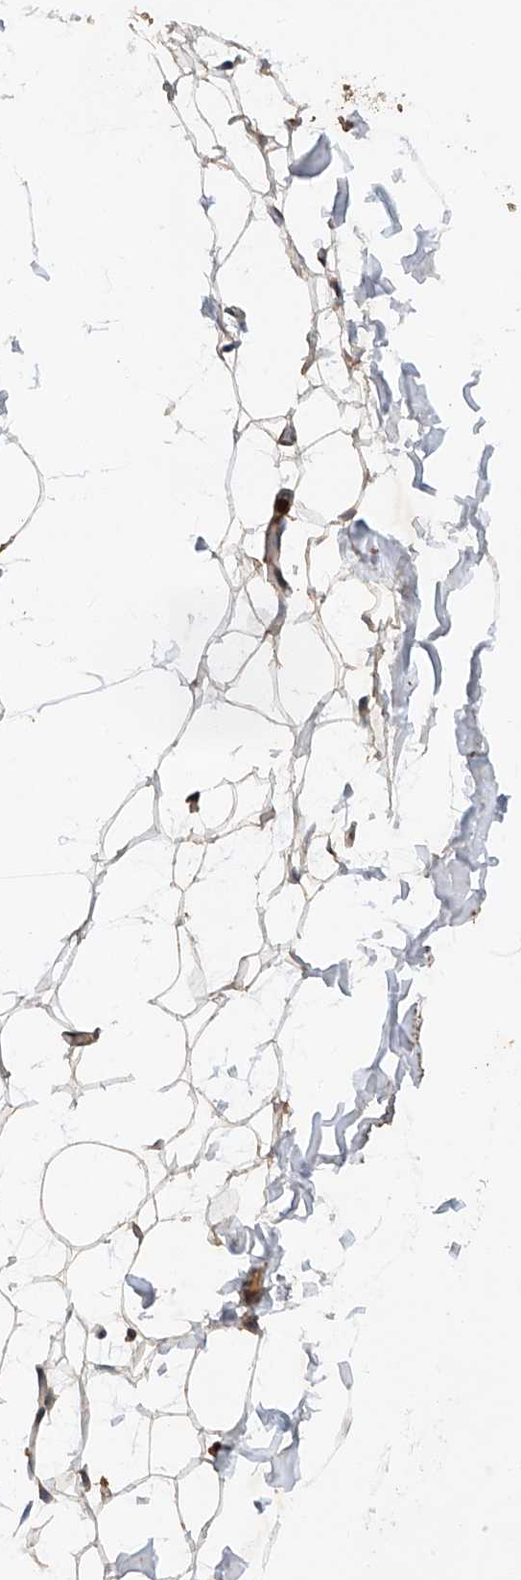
{"staining": {"intensity": "weak", "quantity": ">75%", "location": "cytoplasmic/membranous"}, "tissue": "adipose tissue", "cell_type": "Adipocytes", "image_type": "normal", "snomed": [{"axis": "morphology", "description": "Normal tissue, NOS"}, {"axis": "topography", "description": "Breast"}], "caption": "The image displays staining of unremarkable adipose tissue, revealing weak cytoplasmic/membranous protein expression (brown color) within adipocytes. (DAB (3,3'-diaminobenzidine) IHC, brown staining for protein, blue staining for nuclei).", "gene": "CEP85L", "patient": {"sex": "female", "age": 23}}